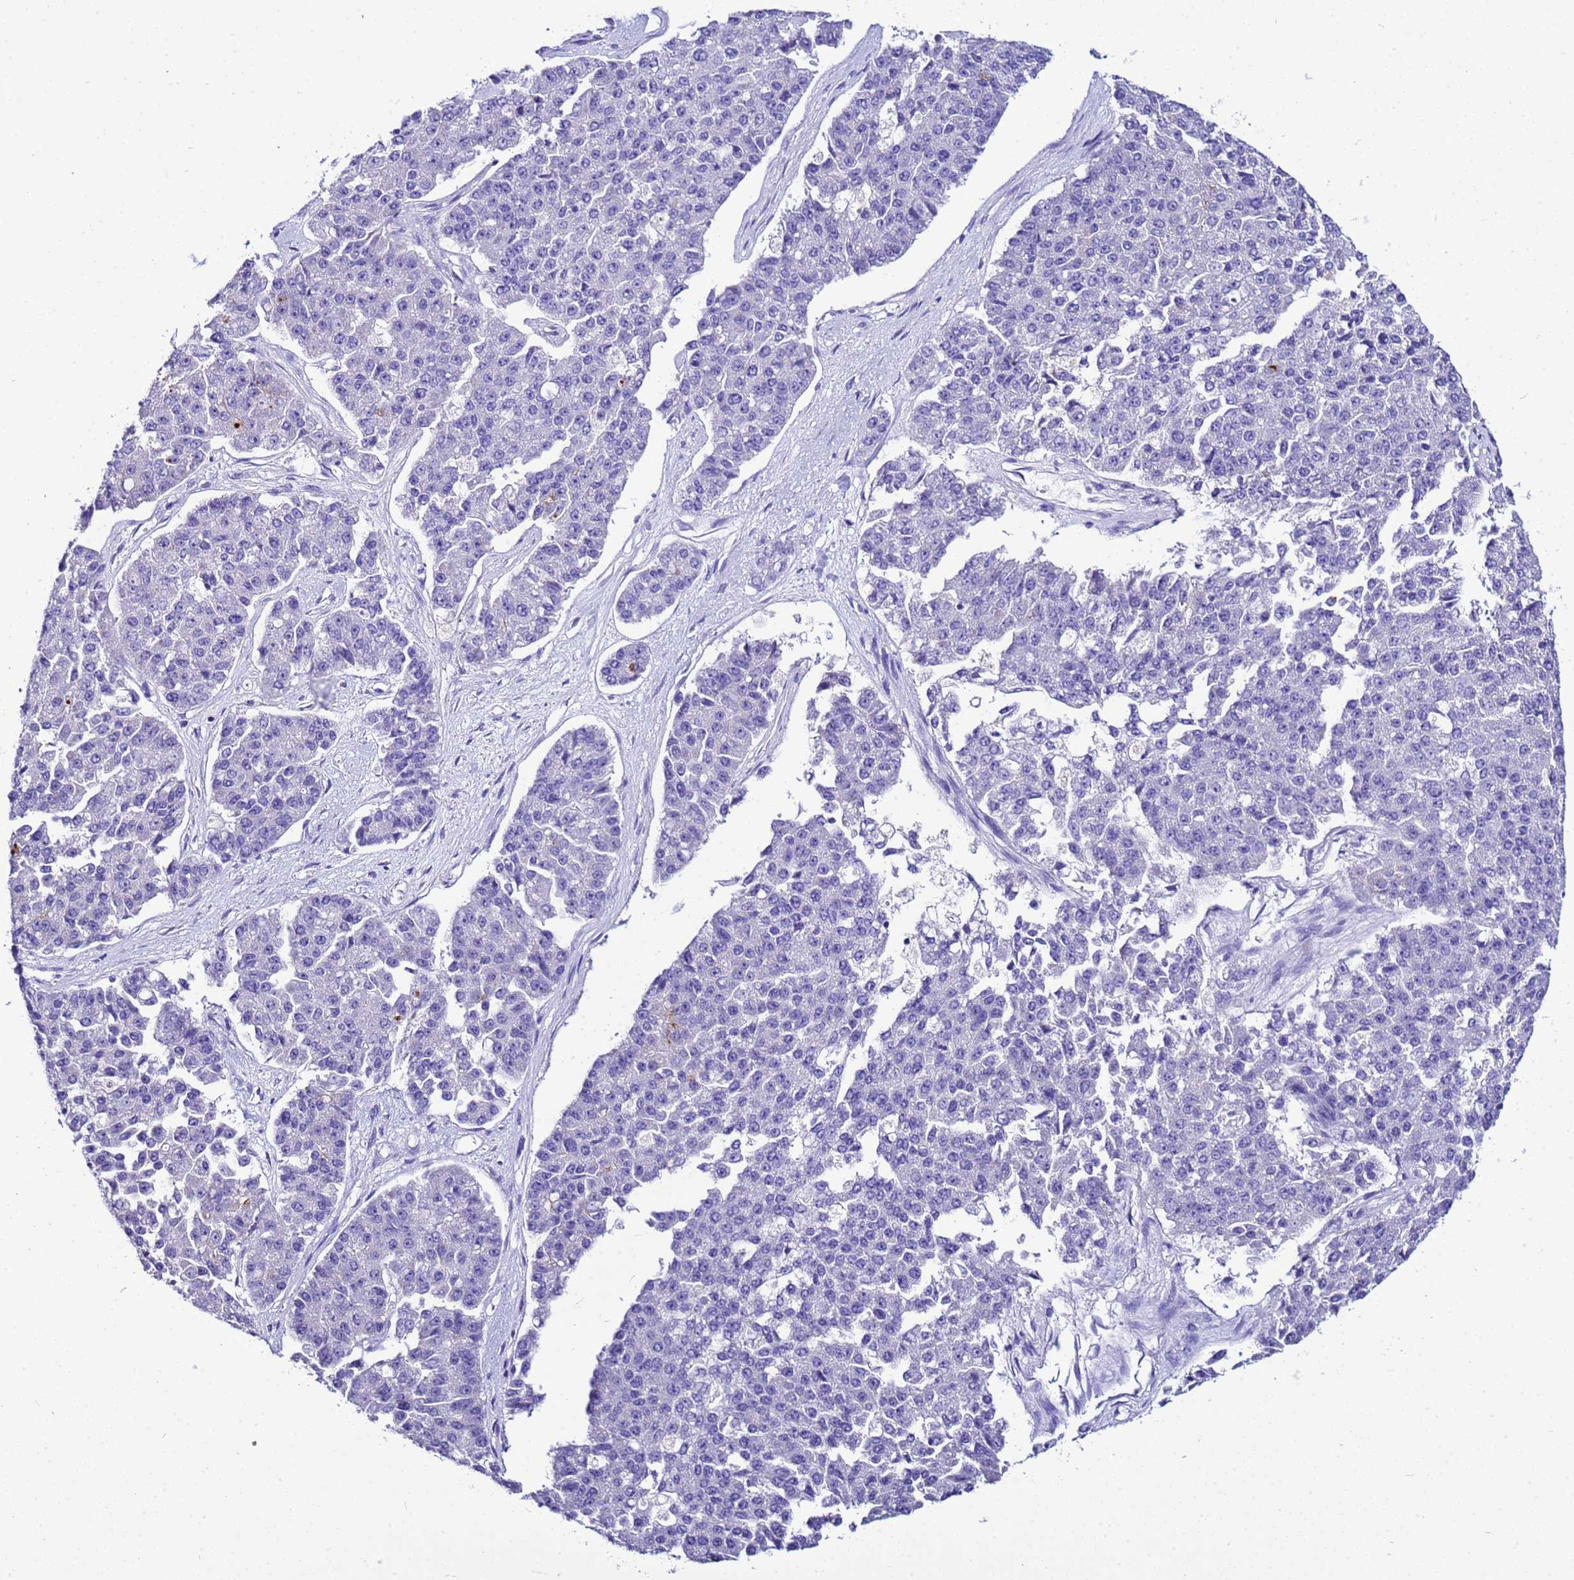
{"staining": {"intensity": "negative", "quantity": "none", "location": "none"}, "tissue": "pancreatic cancer", "cell_type": "Tumor cells", "image_type": "cancer", "snomed": [{"axis": "morphology", "description": "Adenocarcinoma, NOS"}, {"axis": "topography", "description": "Pancreas"}], "caption": "An image of human pancreatic cancer is negative for staining in tumor cells.", "gene": "BEST2", "patient": {"sex": "male", "age": 50}}